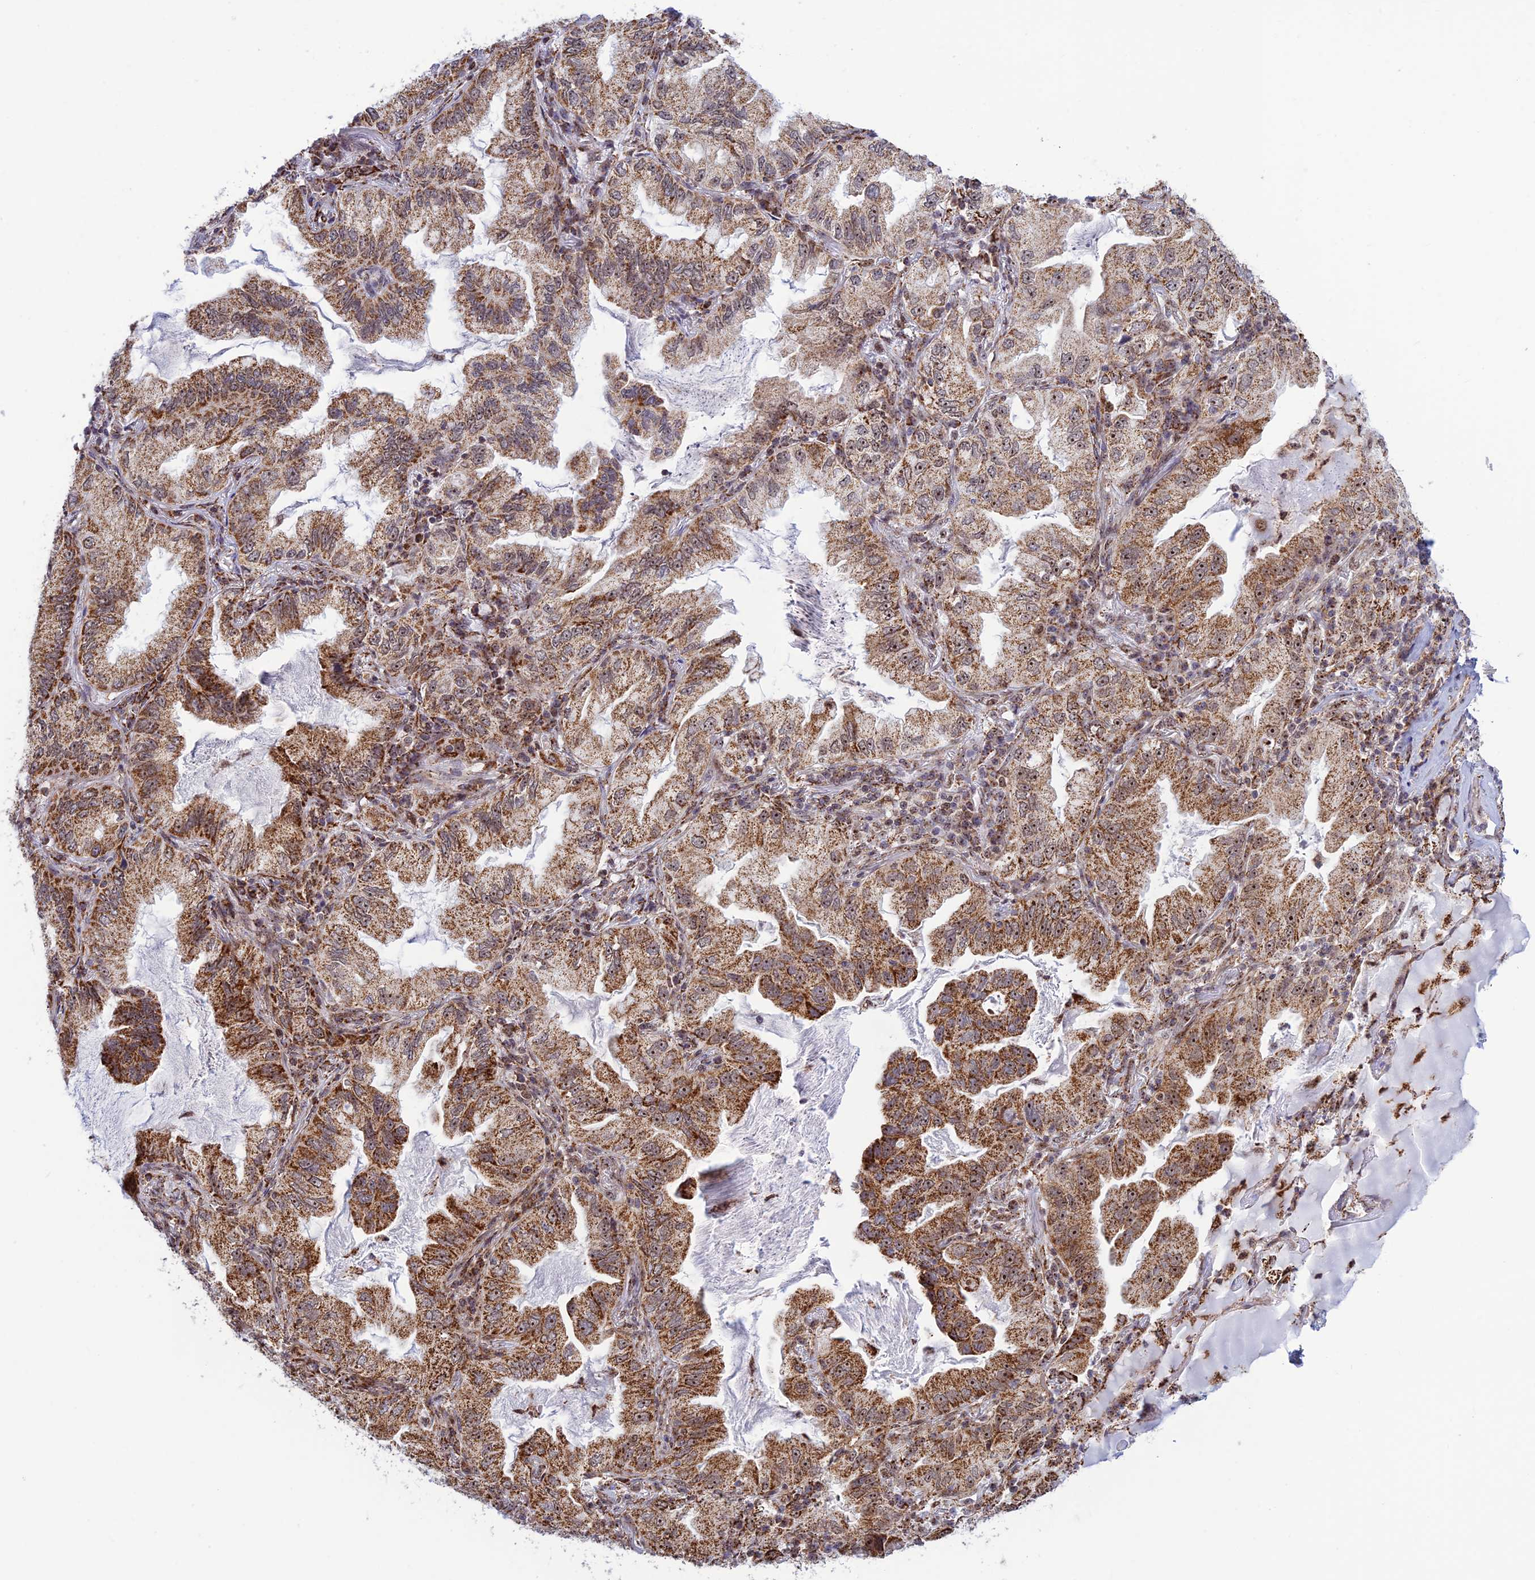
{"staining": {"intensity": "moderate", "quantity": ">75%", "location": "cytoplasmic/membranous"}, "tissue": "lung cancer", "cell_type": "Tumor cells", "image_type": "cancer", "snomed": [{"axis": "morphology", "description": "Adenocarcinoma, NOS"}, {"axis": "topography", "description": "Lung"}], "caption": "Moderate cytoplasmic/membranous protein positivity is seen in approximately >75% of tumor cells in lung cancer (adenocarcinoma). Nuclei are stained in blue.", "gene": "POLR1G", "patient": {"sex": "female", "age": 69}}